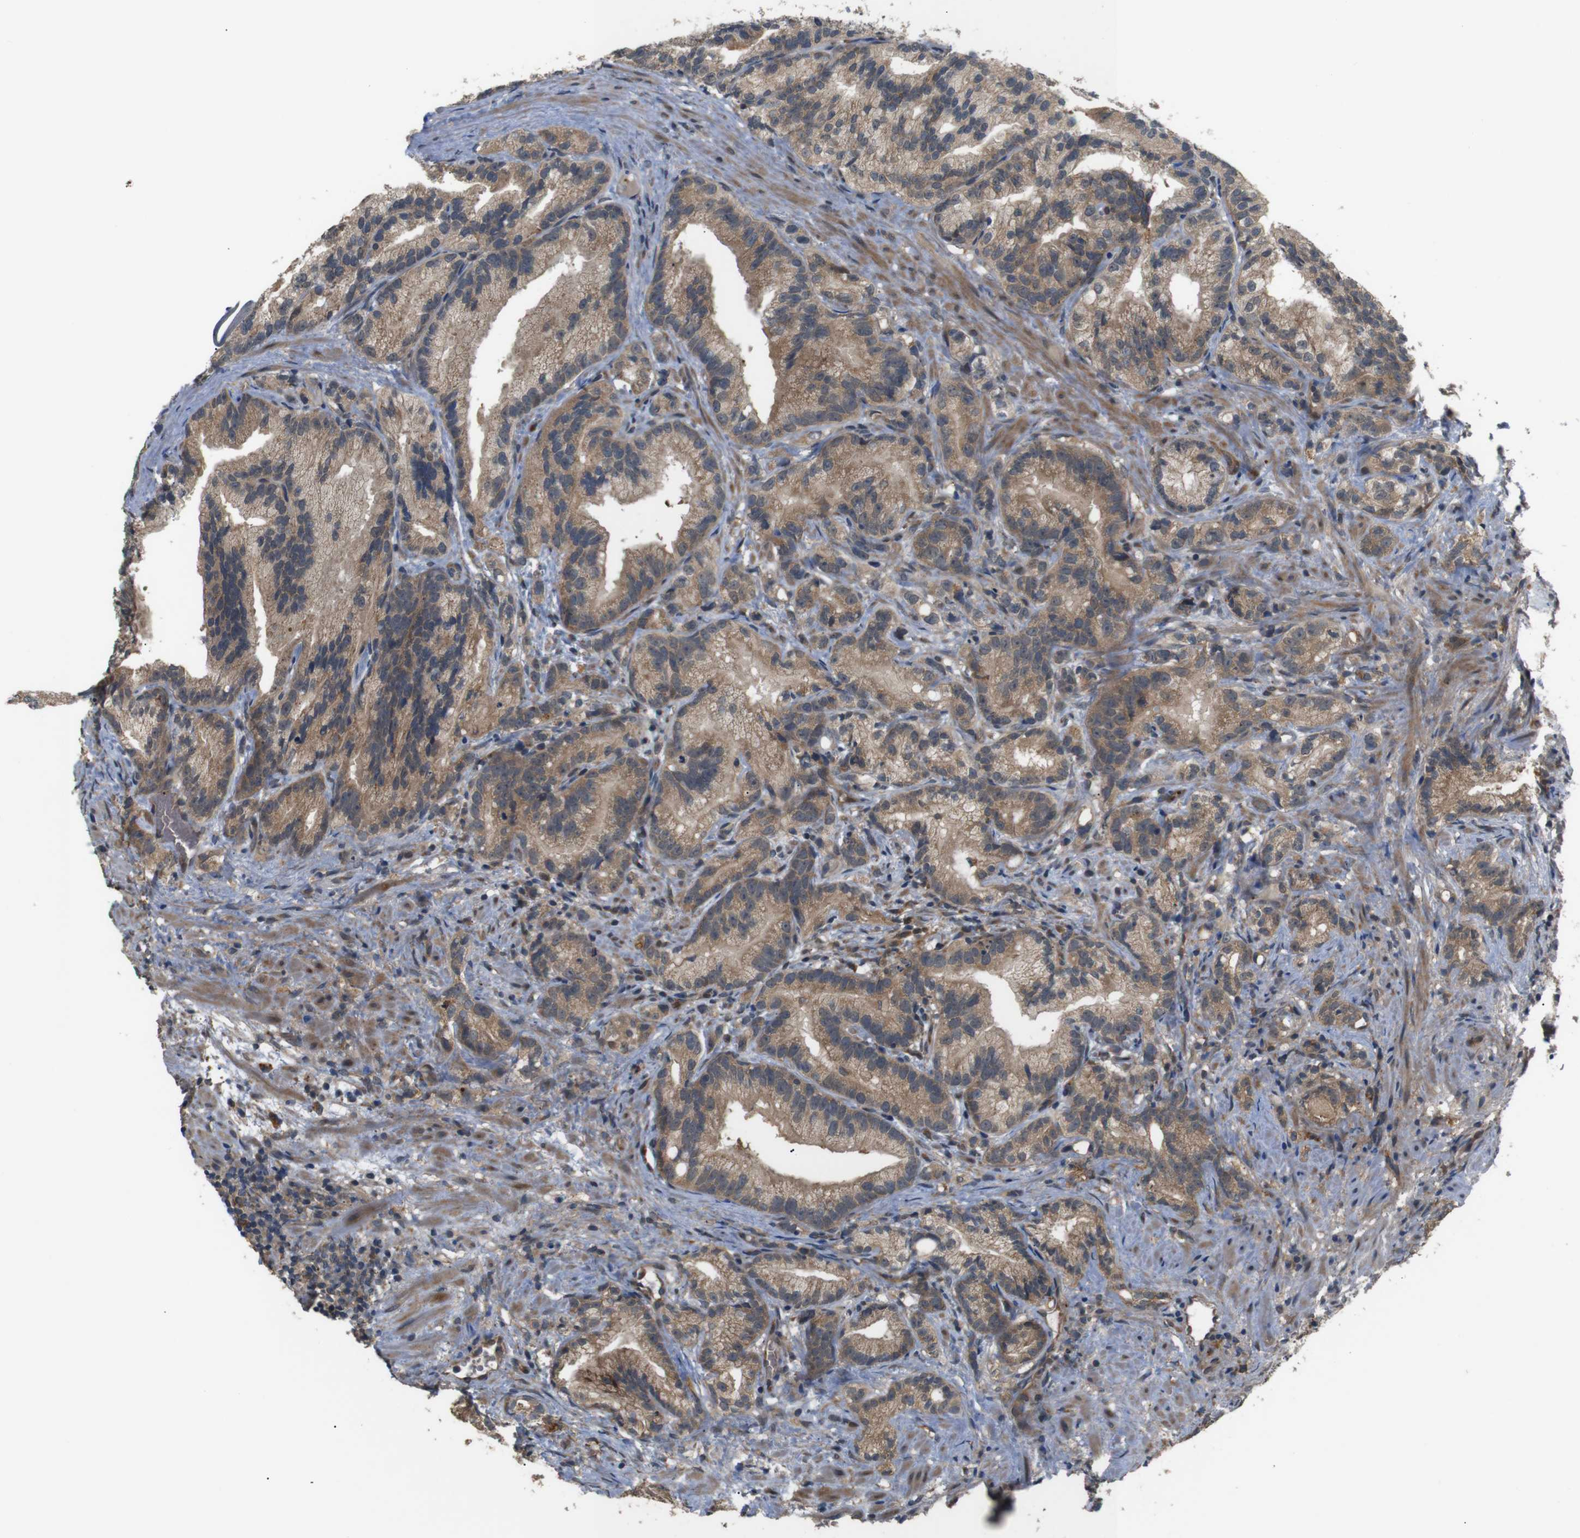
{"staining": {"intensity": "moderate", "quantity": ">75%", "location": "cytoplasmic/membranous"}, "tissue": "prostate cancer", "cell_type": "Tumor cells", "image_type": "cancer", "snomed": [{"axis": "morphology", "description": "Adenocarcinoma, Low grade"}, {"axis": "topography", "description": "Prostate"}], "caption": "A micrograph of human prostate low-grade adenocarcinoma stained for a protein demonstrates moderate cytoplasmic/membranous brown staining in tumor cells.", "gene": "EPHB2", "patient": {"sex": "male", "age": 89}}